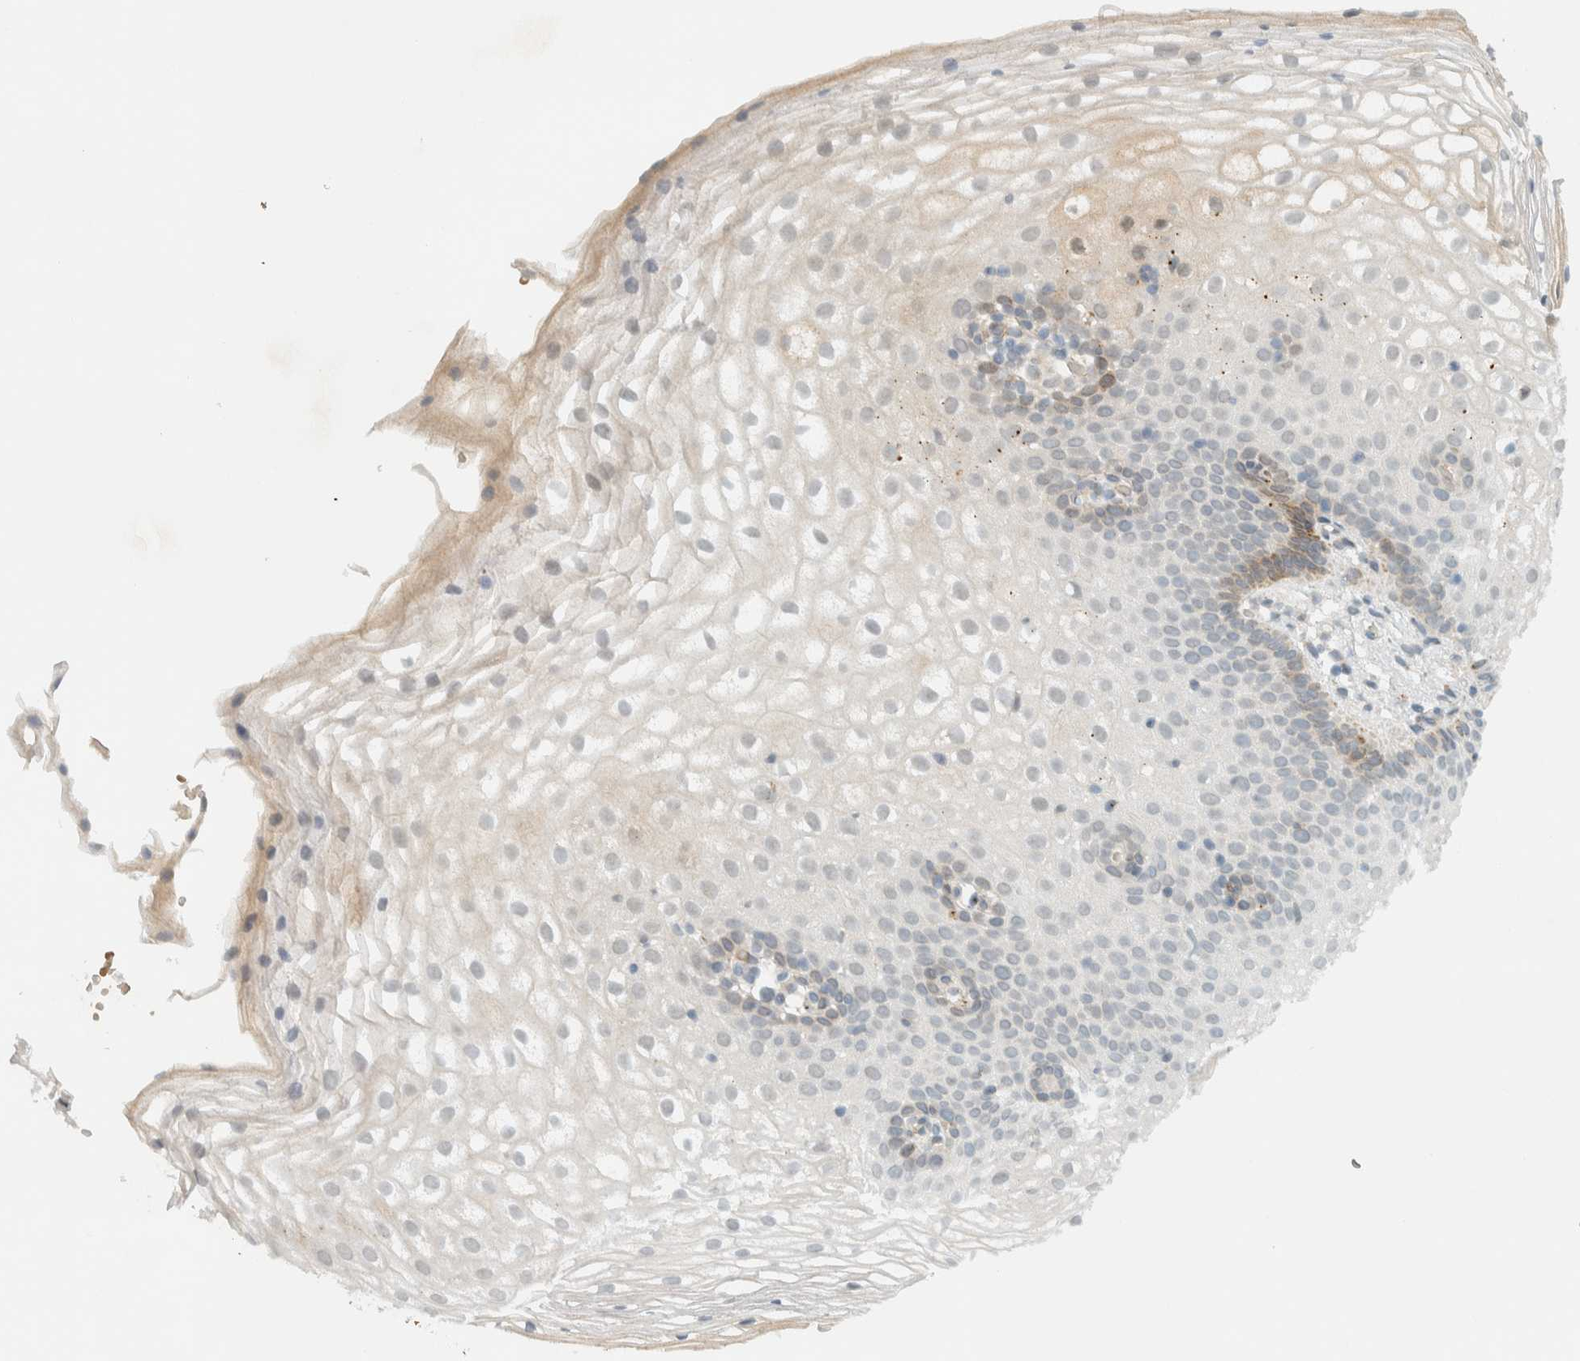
{"staining": {"intensity": "moderate", "quantity": "<25%", "location": "cytoplasmic/membranous"}, "tissue": "cervix", "cell_type": "Squamous epithelial cells", "image_type": "normal", "snomed": [{"axis": "morphology", "description": "Normal tissue, NOS"}, {"axis": "topography", "description": "Cervix"}], "caption": "Squamous epithelial cells display low levels of moderate cytoplasmic/membranous staining in about <25% of cells in benign human cervix. The staining was performed using DAB to visualize the protein expression in brown, while the nuclei were stained in blue with hematoxylin (Magnification: 20x).", "gene": "ITPRID1", "patient": {"sex": "female", "age": 72}}